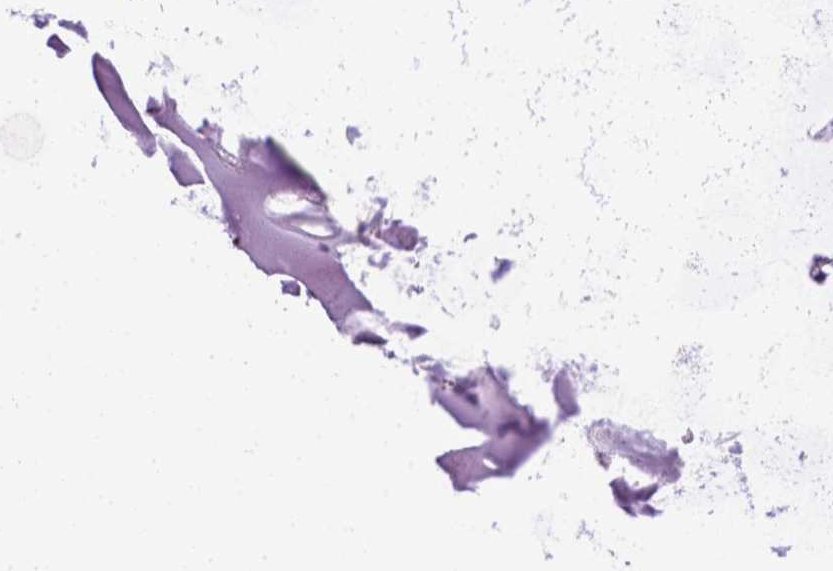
{"staining": {"intensity": "negative", "quantity": "none", "location": "none"}, "tissue": "soft tissue", "cell_type": "Chondrocytes", "image_type": "normal", "snomed": [{"axis": "morphology", "description": "Normal tissue, NOS"}, {"axis": "morphology", "description": "Squamous cell carcinoma, NOS"}, {"axis": "topography", "description": "Cartilage tissue"}, {"axis": "topography", "description": "Lung"}], "caption": "DAB immunohistochemical staining of normal human soft tissue exhibits no significant staining in chondrocytes.", "gene": "CDH1", "patient": {"sex": "male", "age": 66}}